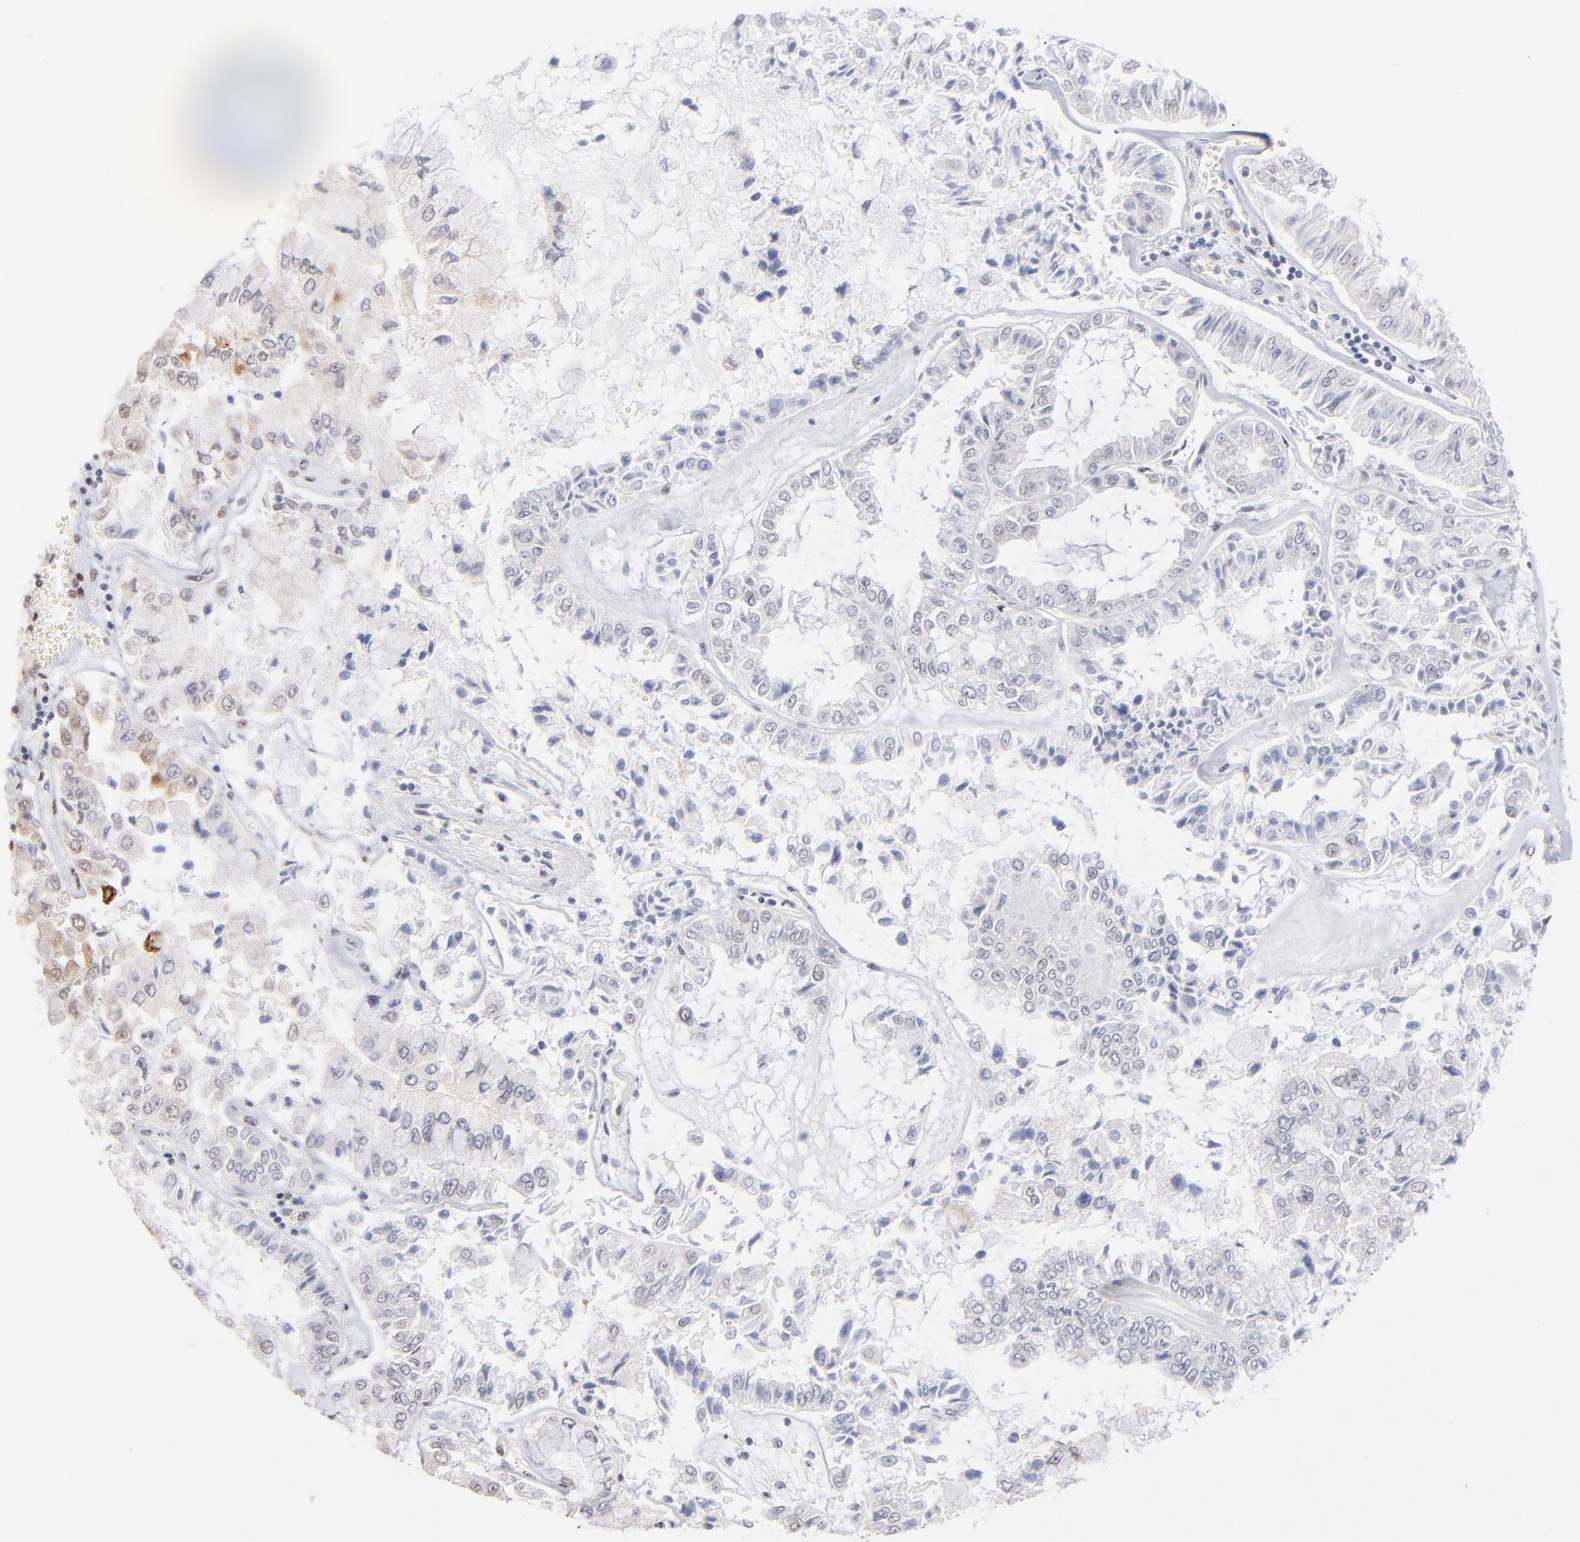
{"staining": {"intensity": "negative", "quantity": "none", "location": "none"}, "tissue": "liver cancer", "cell_type": "Tumor cells", "image_type": "cancer", "snomed": [{"axis": "morphology", "description": "Cholangiocarcinoma"}, {"axis": "topography", "description": "Liver"}], "caption": "An image of liver cancer (cholangiocarcinoma) stained for a protein shows no brown staining in tumor cells.", "gene": "STAT3", "patient": {"sex": "female", "age": 79}}